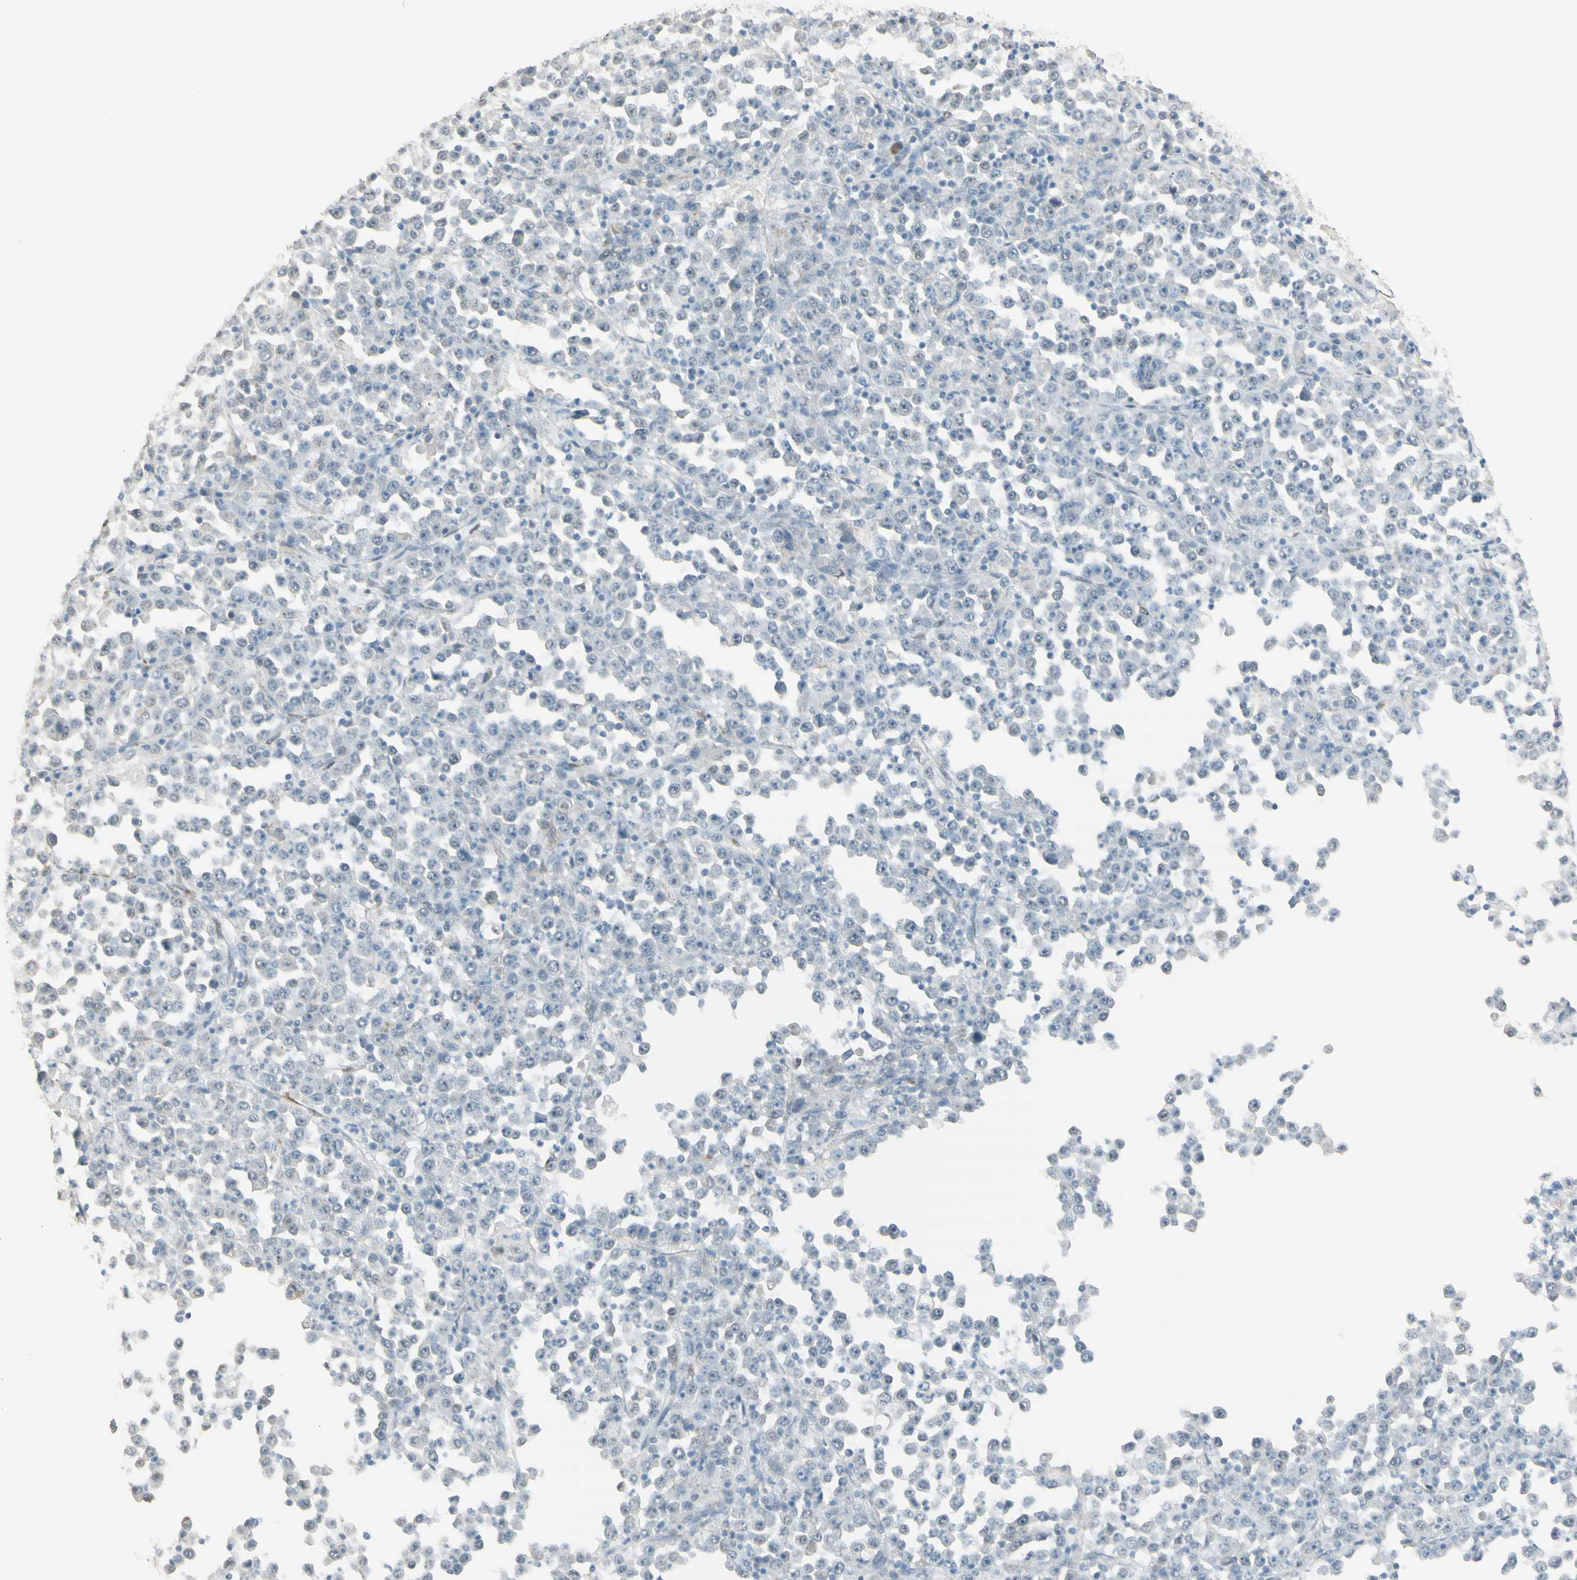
{"staining": {"intensity": "negative", "quantity": "none", "location": "none"}, "tissue": "stomach cancer", "cell_type": "Tumor cells", "image_type": "cancer", "snomed": [{"axis": "morphology", "description": "Normal tissue, NOS"}, {"axis": "morphology", "description": "Adenocarcinoma, NOS"}, {"axis": "topography", "description": "Stomach, upper"}, {"axis": "topography", "description": "Stomach"}], "caption": "This is an IHC photomicrograph of human adenocarcinoma (stomach). There is no staining in tumor cells.", "gene": "MUC3A", "patient": {"sex": "male", "age": 59}}